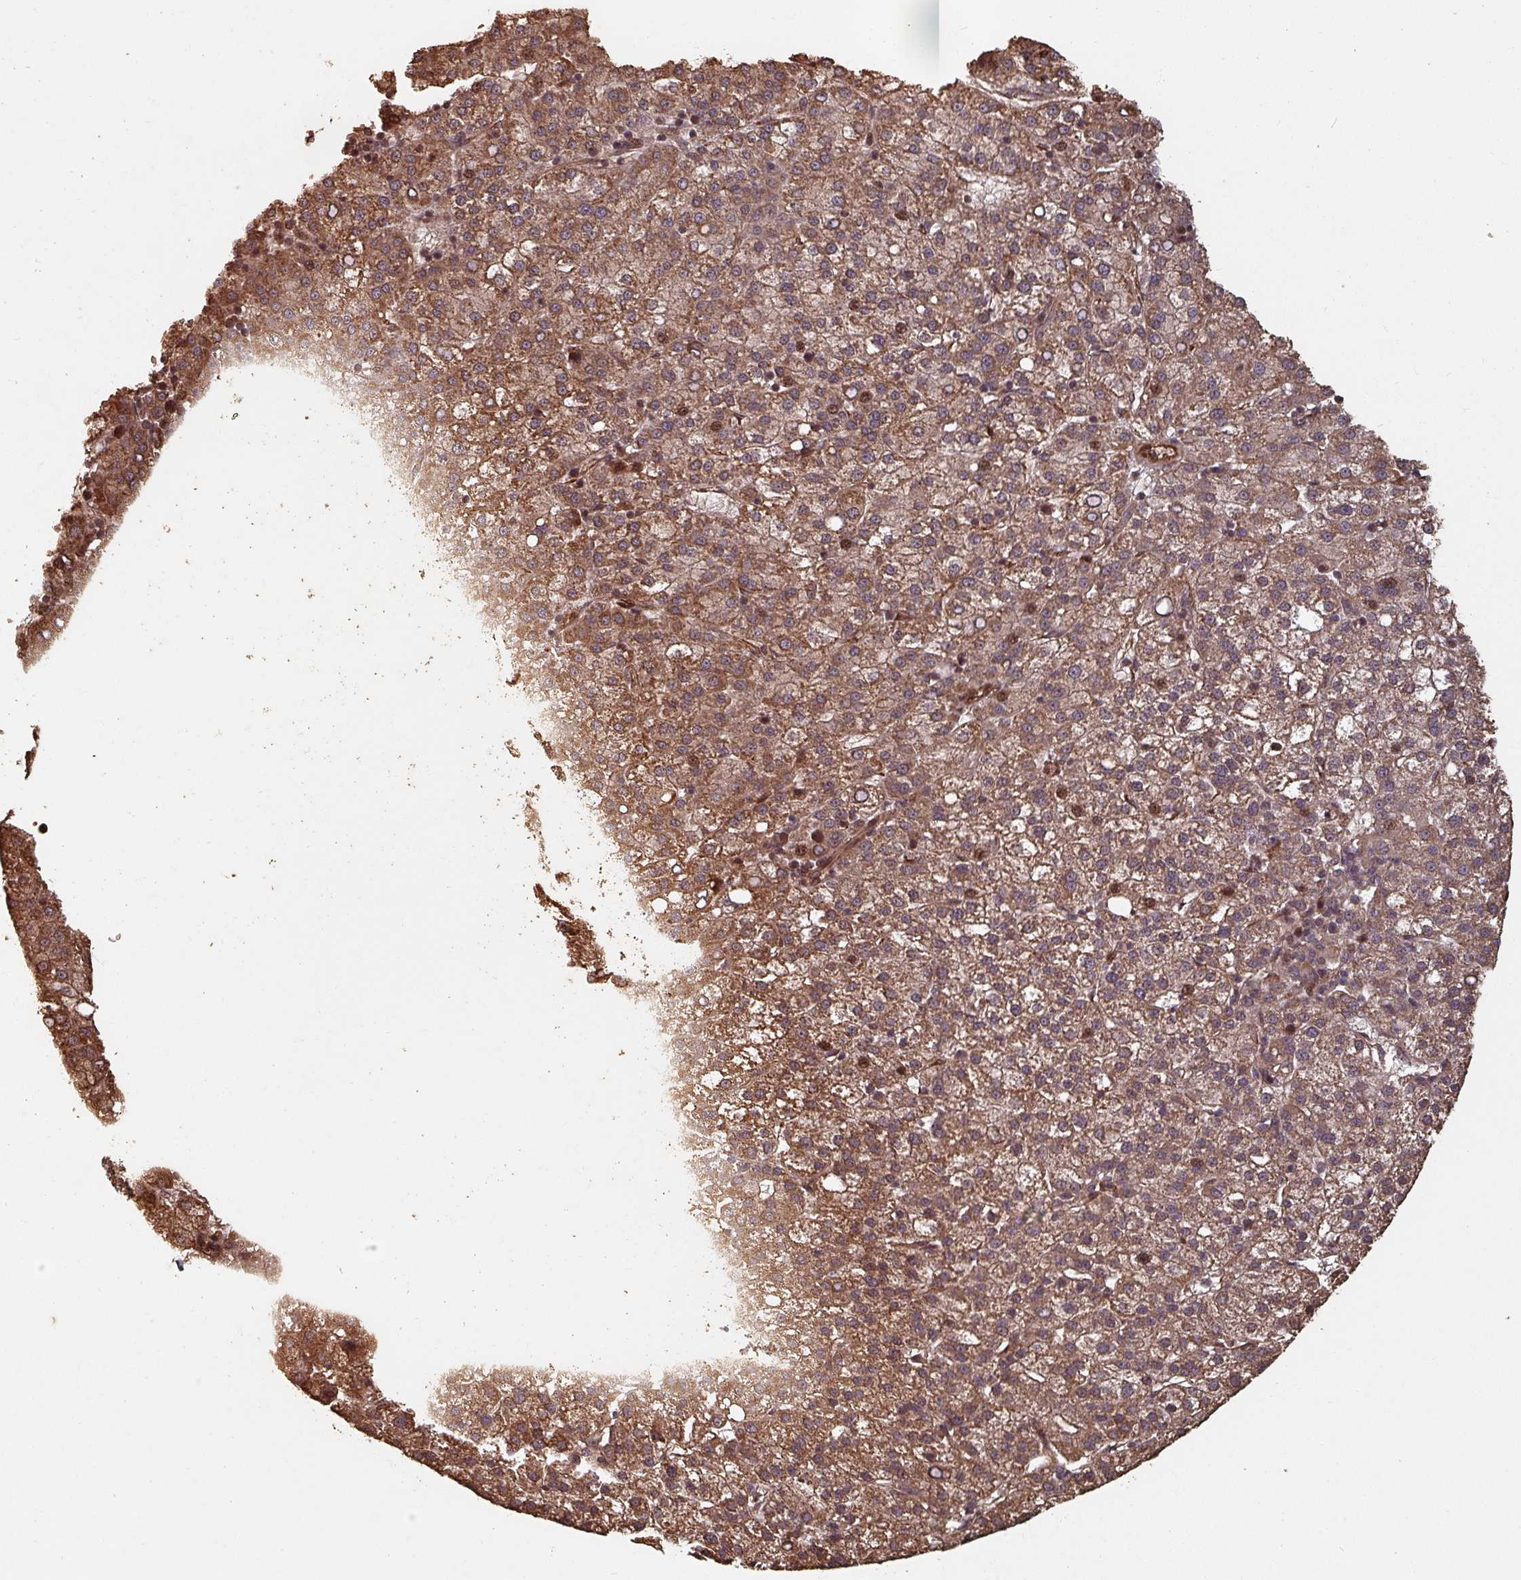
{"staining": {"intensity": "moderate", "quantity": ">75%", "location": "cytoplasmic/membranous"}, "tissue": "liver cancer", "cell_type": "Tumor cells", "image_type": "cancer", "snomed": [{"axis": "morphology", "description": "Carcinoma, Hepatocellular, NOS"}, {"axis": "topography", "description": "Liver"}], "caption": "Protein staining demonstrates moderate cytoplasmic/membranous expression in about >75% of tumor cells in liver hepatocellular carcinoma.", "gene": "EID1", "patient": {"sex": "female", "age": 58}}